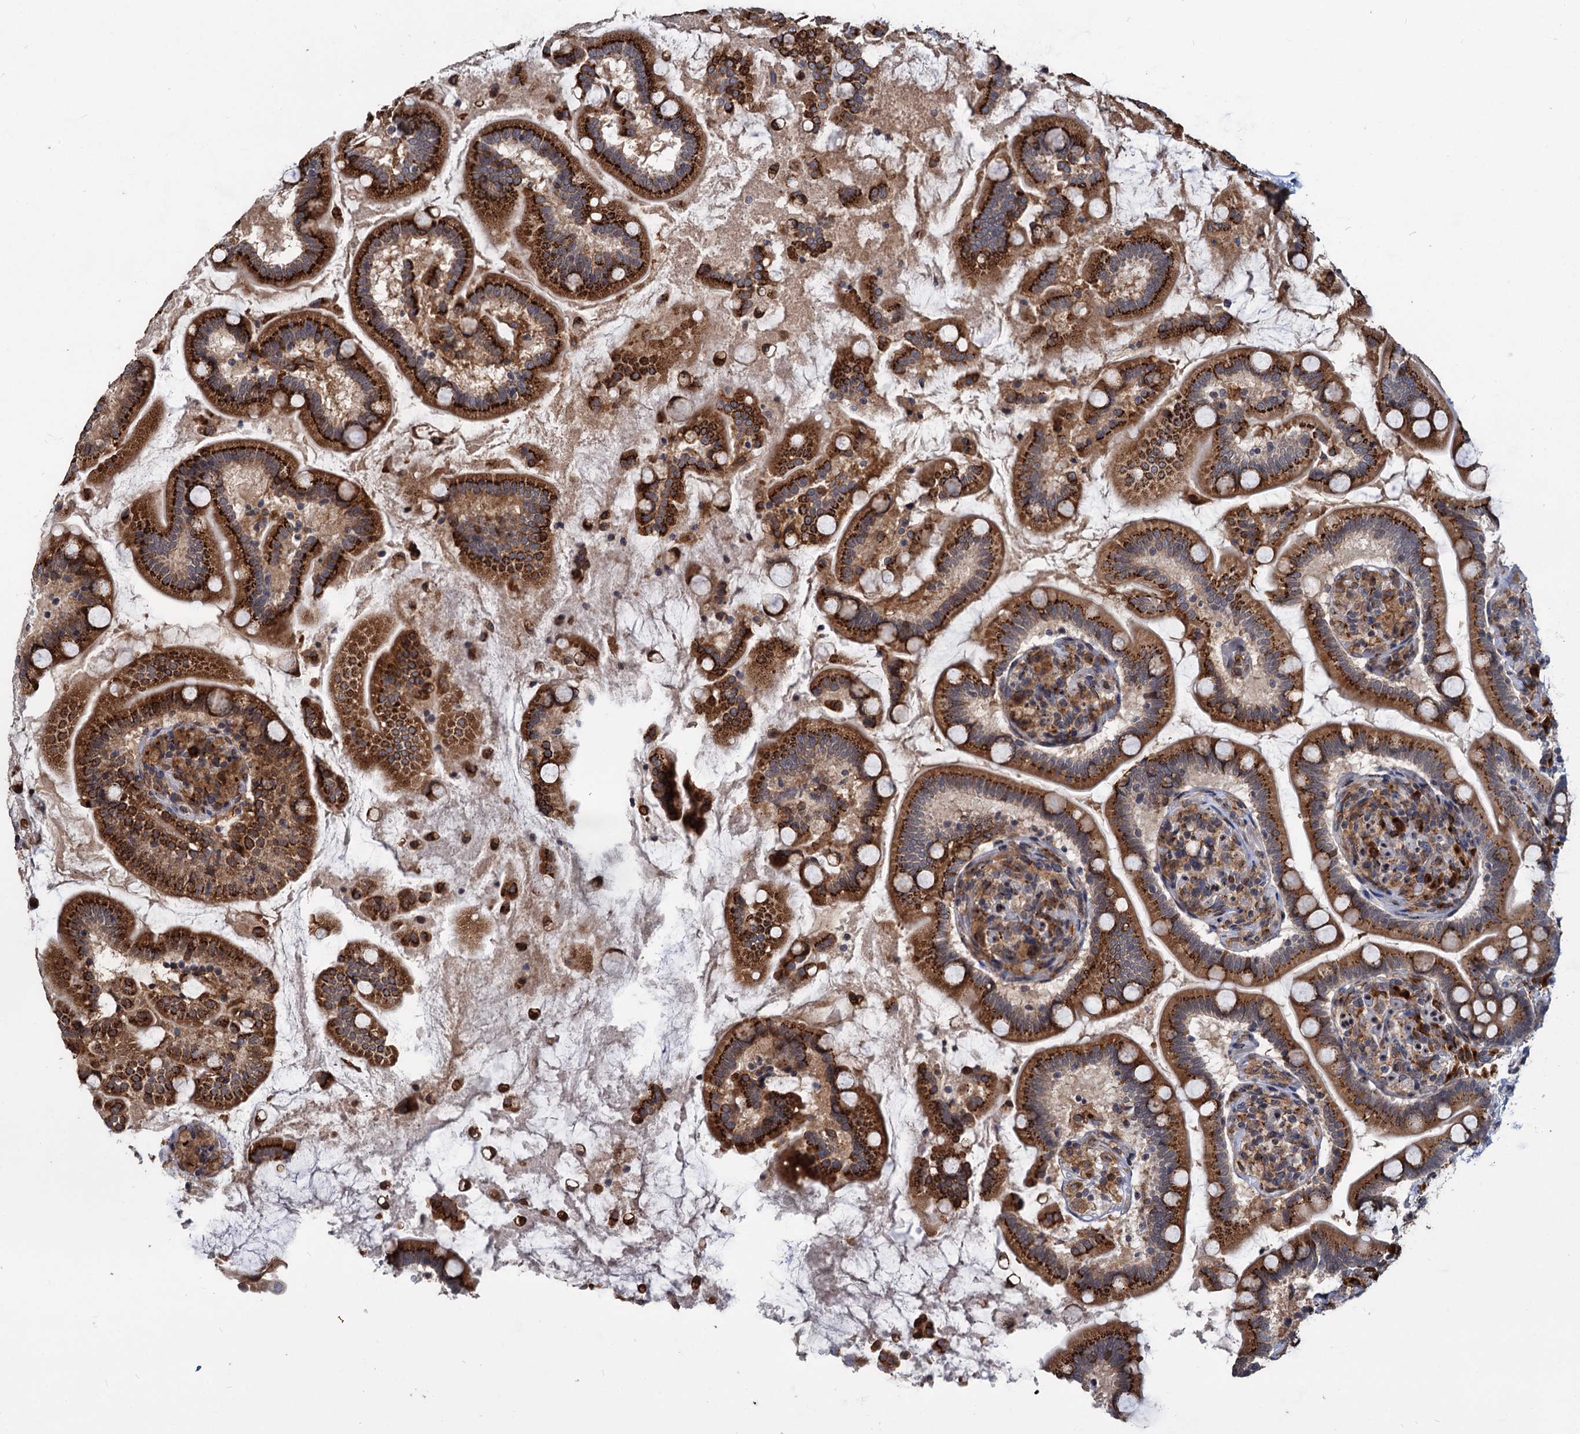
{"staining": {"intensity": "strong", "quantity": ">75%", "location": "cytoplasmic/membranous"}, "tissue": "small intestine", "cell_type": "Glandular cells", "image_type": "normal", "snomed": [{"axis": "morphology", "description": "Normal tissue, NOS"}, {"axis": "topography", "description": "Small intestine"}], "caption": "Protein expression analysis of benign small intestine demonstrates strong cytoplasmic/membranous positivity in approximately >75% of glandular cells. Nuclei are stained in blue.", "gene": "SAAL1", "patient": {"sex": "female", "age": 64}}